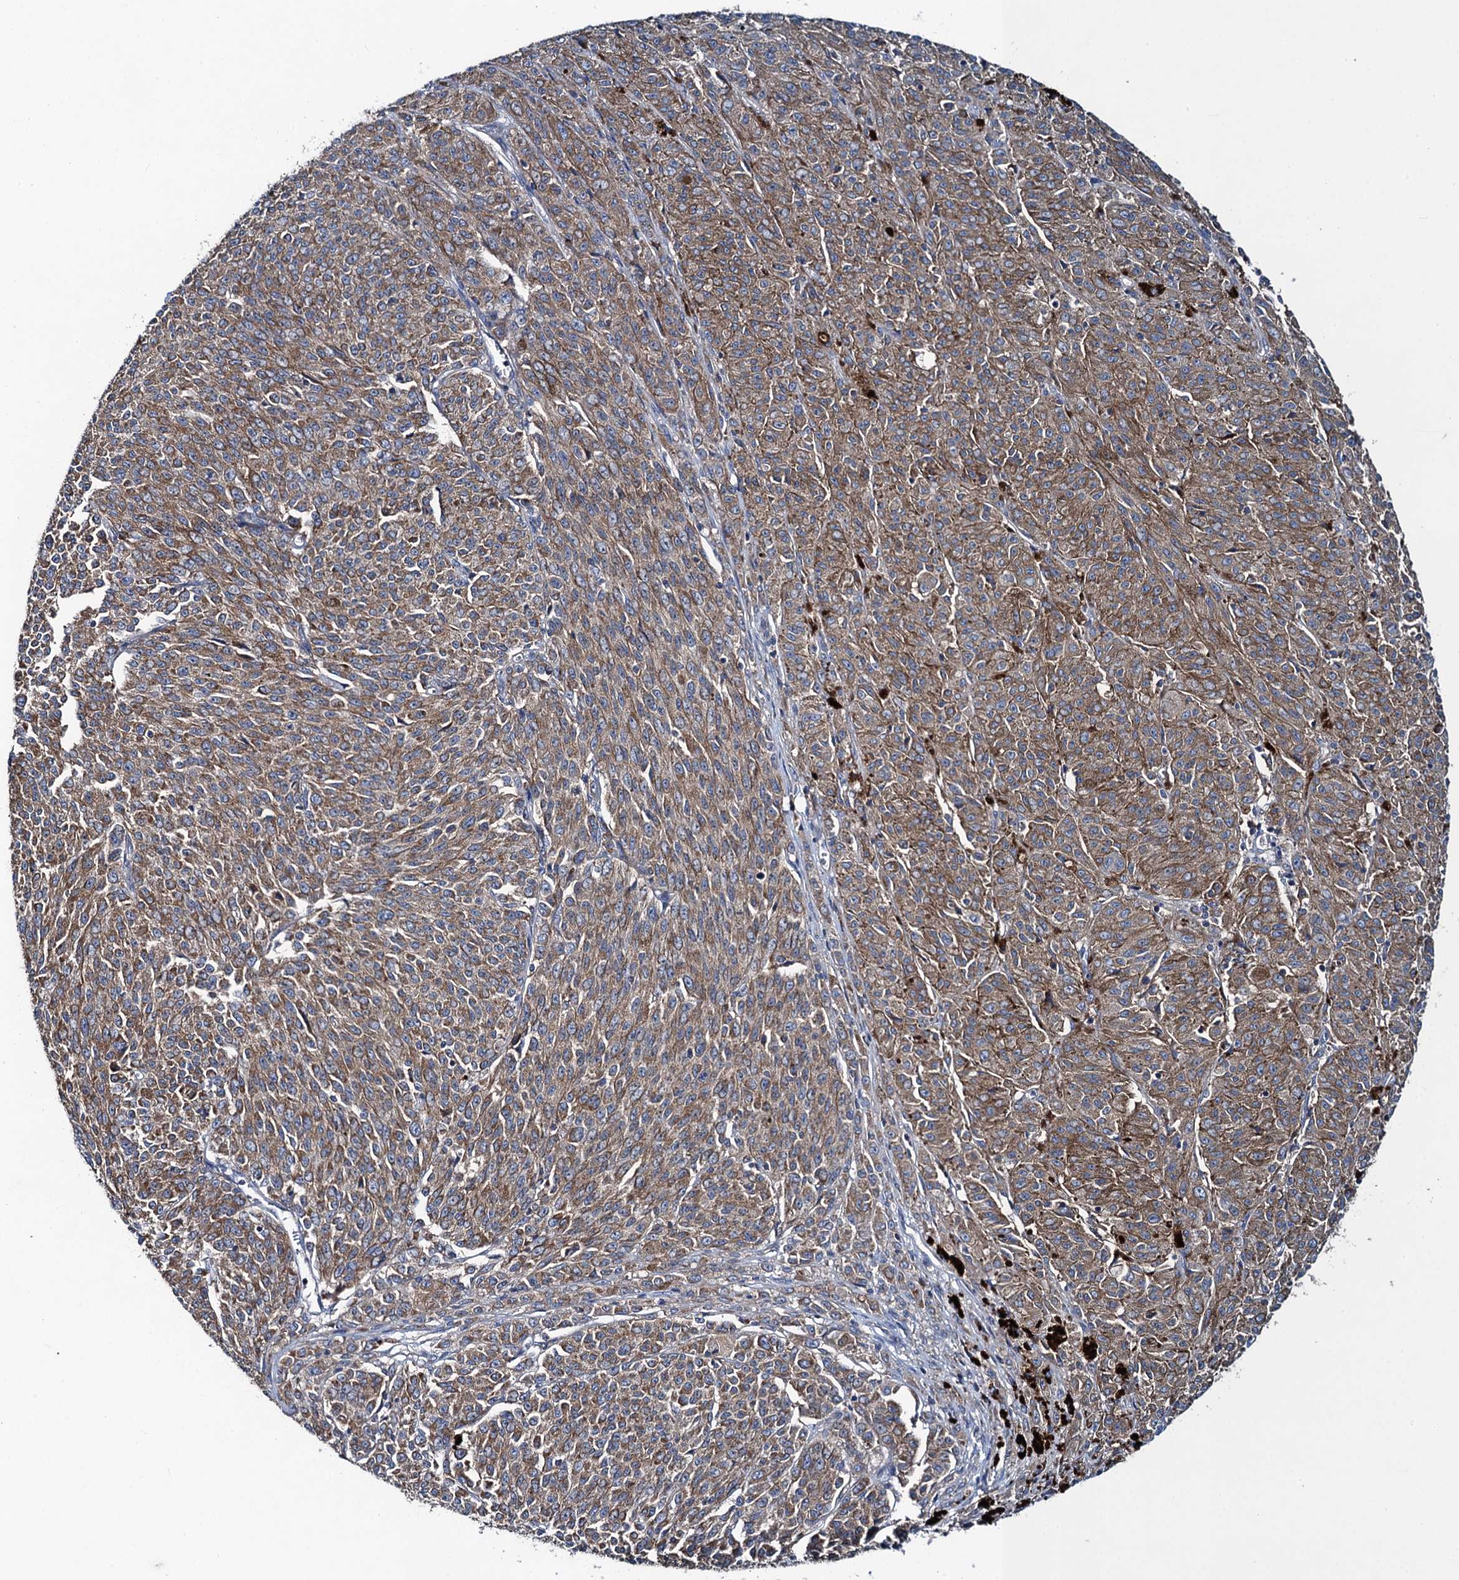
{"staining": {"intensity": "moderate", "quantity": ">75%", "location": "cytoplasmic/membranous"}, "tissue": "melanoma", "cell_type": "Tumor cells", "image_type": "cancer", "snomed": [{"axis": "morphology", "description": "Malignant melanoma, NOS"}, {"axis": "topography", "description": "Skin"}], "caption": "Moderate cytoplasmic/membranous expression is identified in approximately >75% of tumor cells in melanoma.", "gene": "SNAP29", "patient": {"sex": "female", "age": 52}}